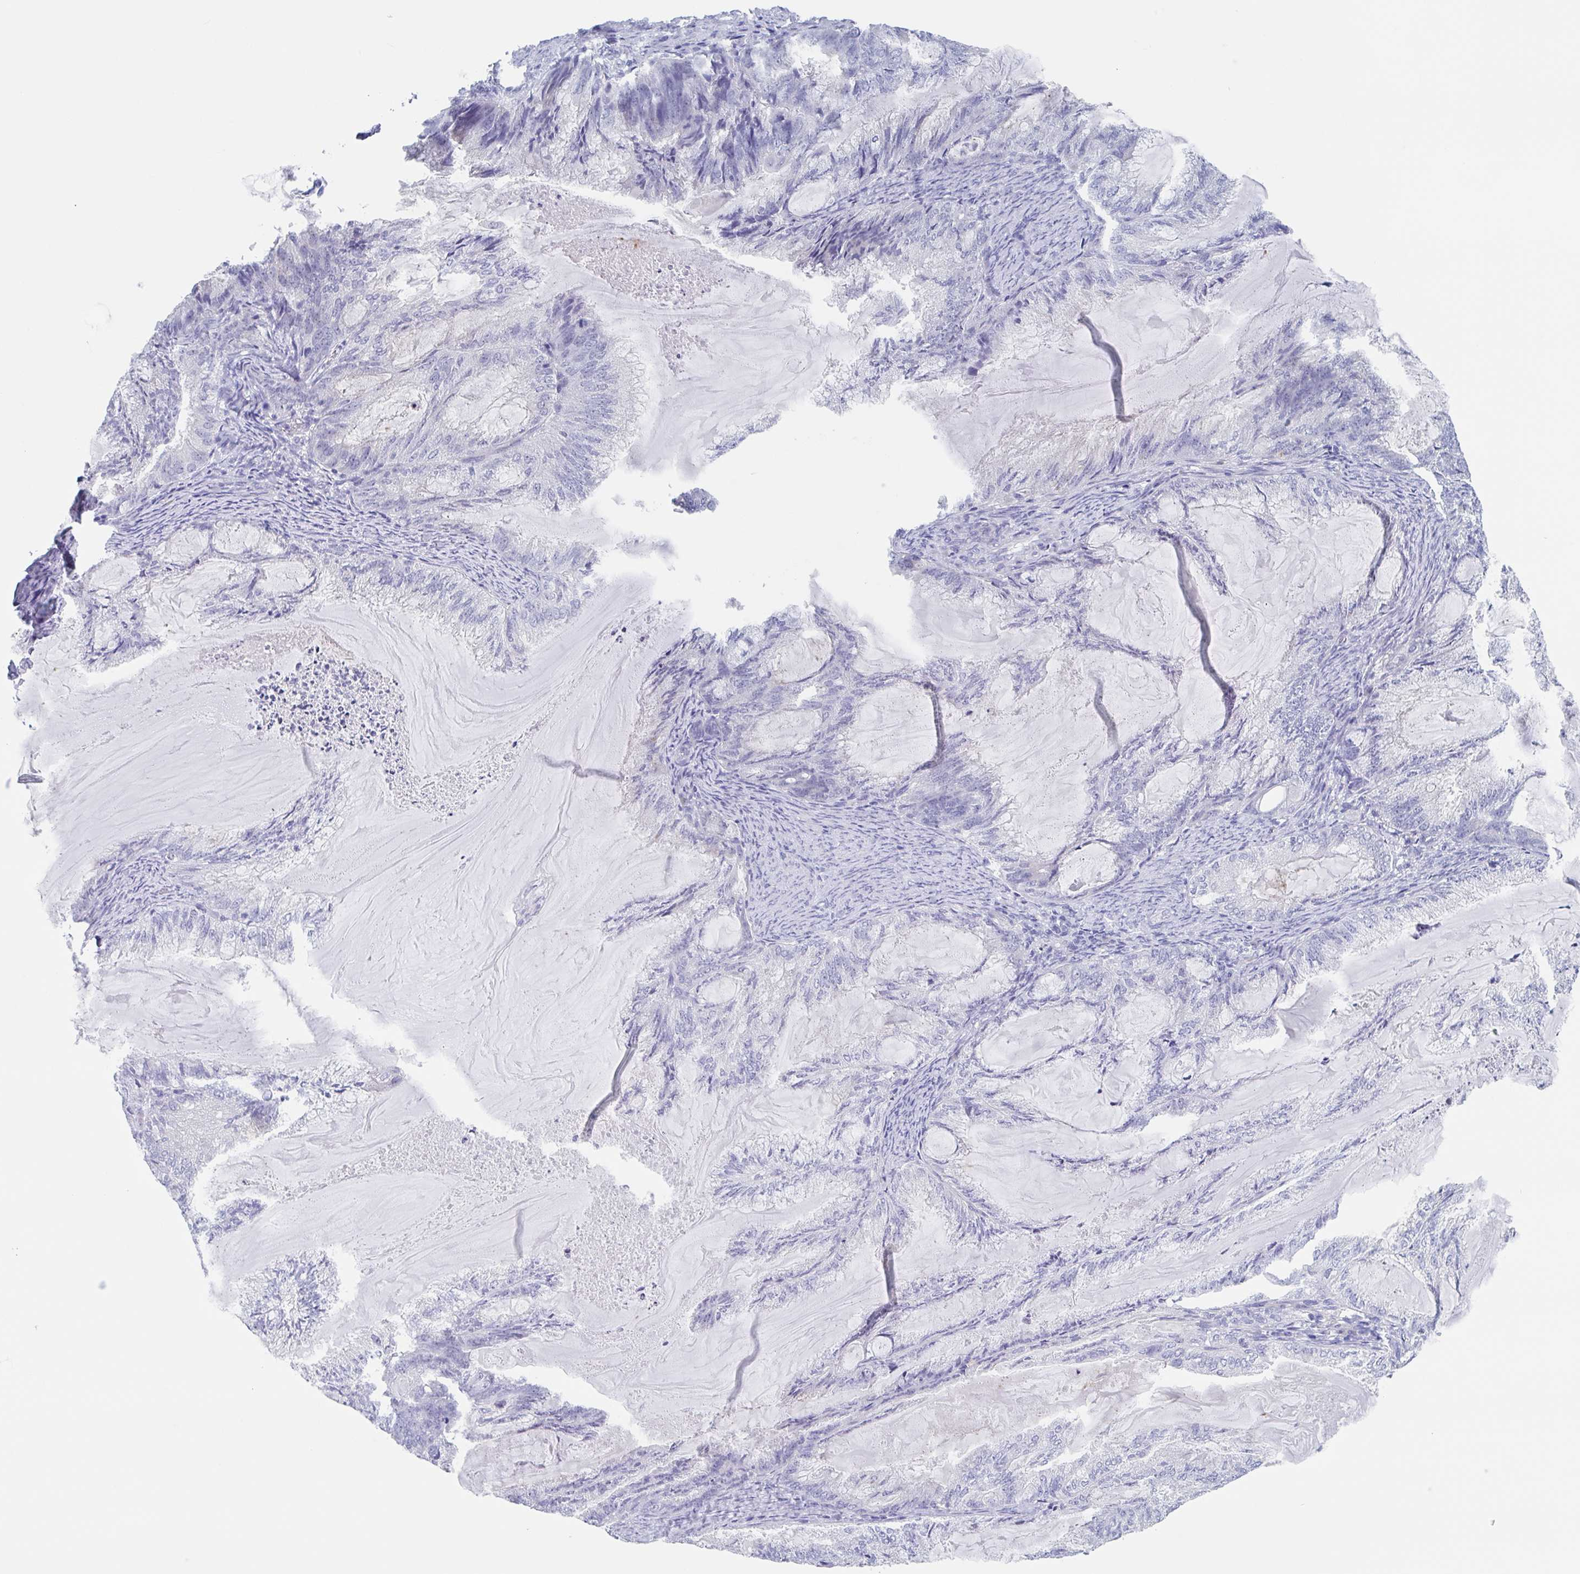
{"staining": {"intensity": "negative", "quantity": "none", "location": "none"}, "tissue": "endometrial cancer", "cell_type": "Tumor cells", "image_type": "cancer", "snomed": [{"axis": "morphology", "description": "Adenocarcinoma, NOS"}, {"axis": "topography", "description": "Endometrium"}], "caption": "There is no significant positivity in tumor cells of endometrial cancer (adenocarcinoma).", "gene": "NOXRED1", "patient": {"sex": "female", "age": 86}}